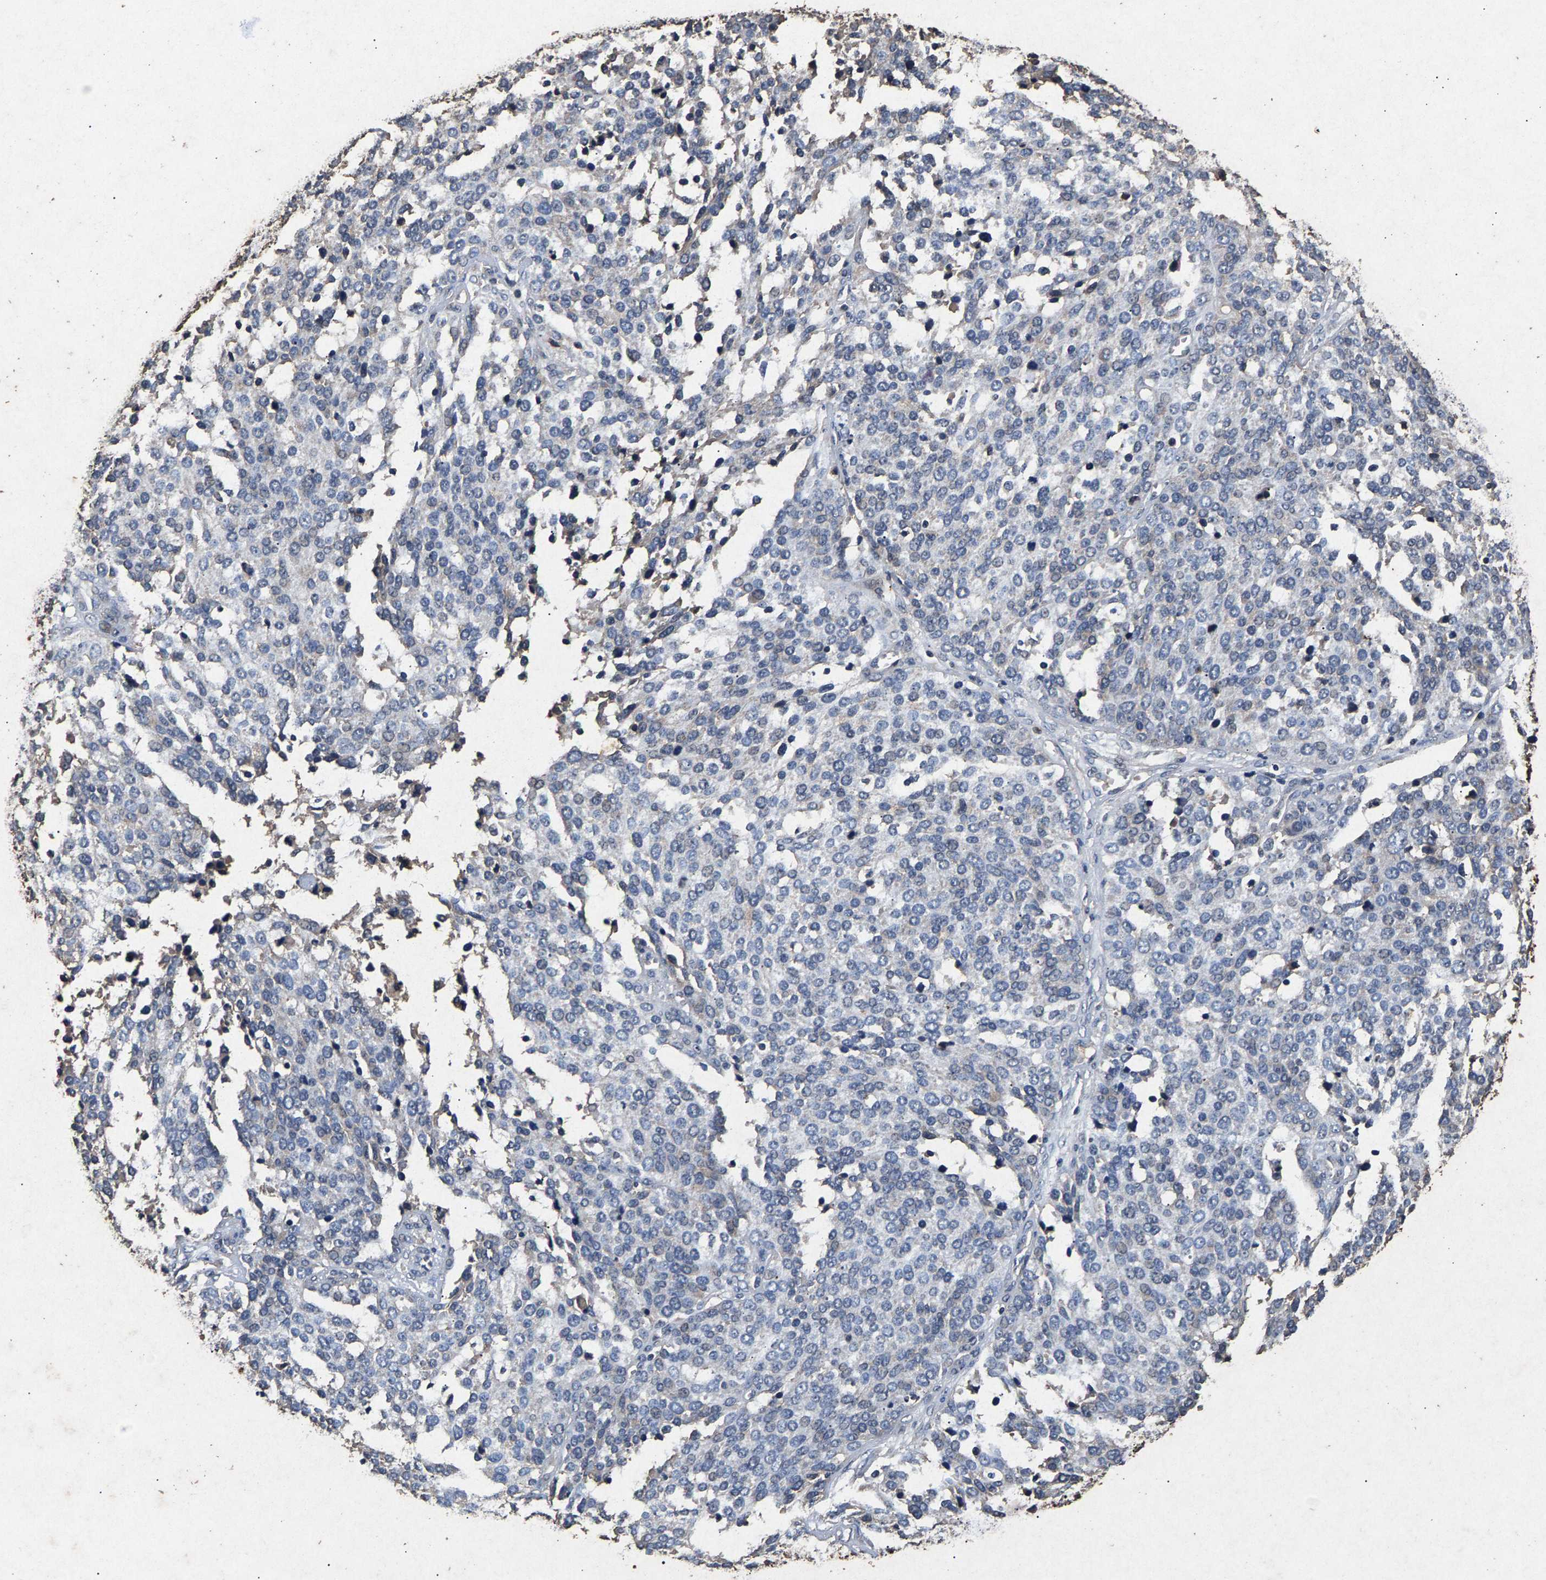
{"staining": {"intensity": "negative", "quantity": "none", "location": "none"}, "tissue": "ovarian cancer", "cell_type": "Tumor cells", "image_type": "cancer", "snomed": [{"axis": "morphology", "description": "Cystadenocarcinoma, serous, NOS"}, {"axis": "topography", "description": "Ovary"}], "caption": "High power microscopy image of an immunohistochemistry (IHC) histopathology image of ovarian serous cystadenocarcinoma, revealing no significant staining in tumor cells.", "gene": "PPP1CC", "patient": {"sex": "female", "age": 44}}